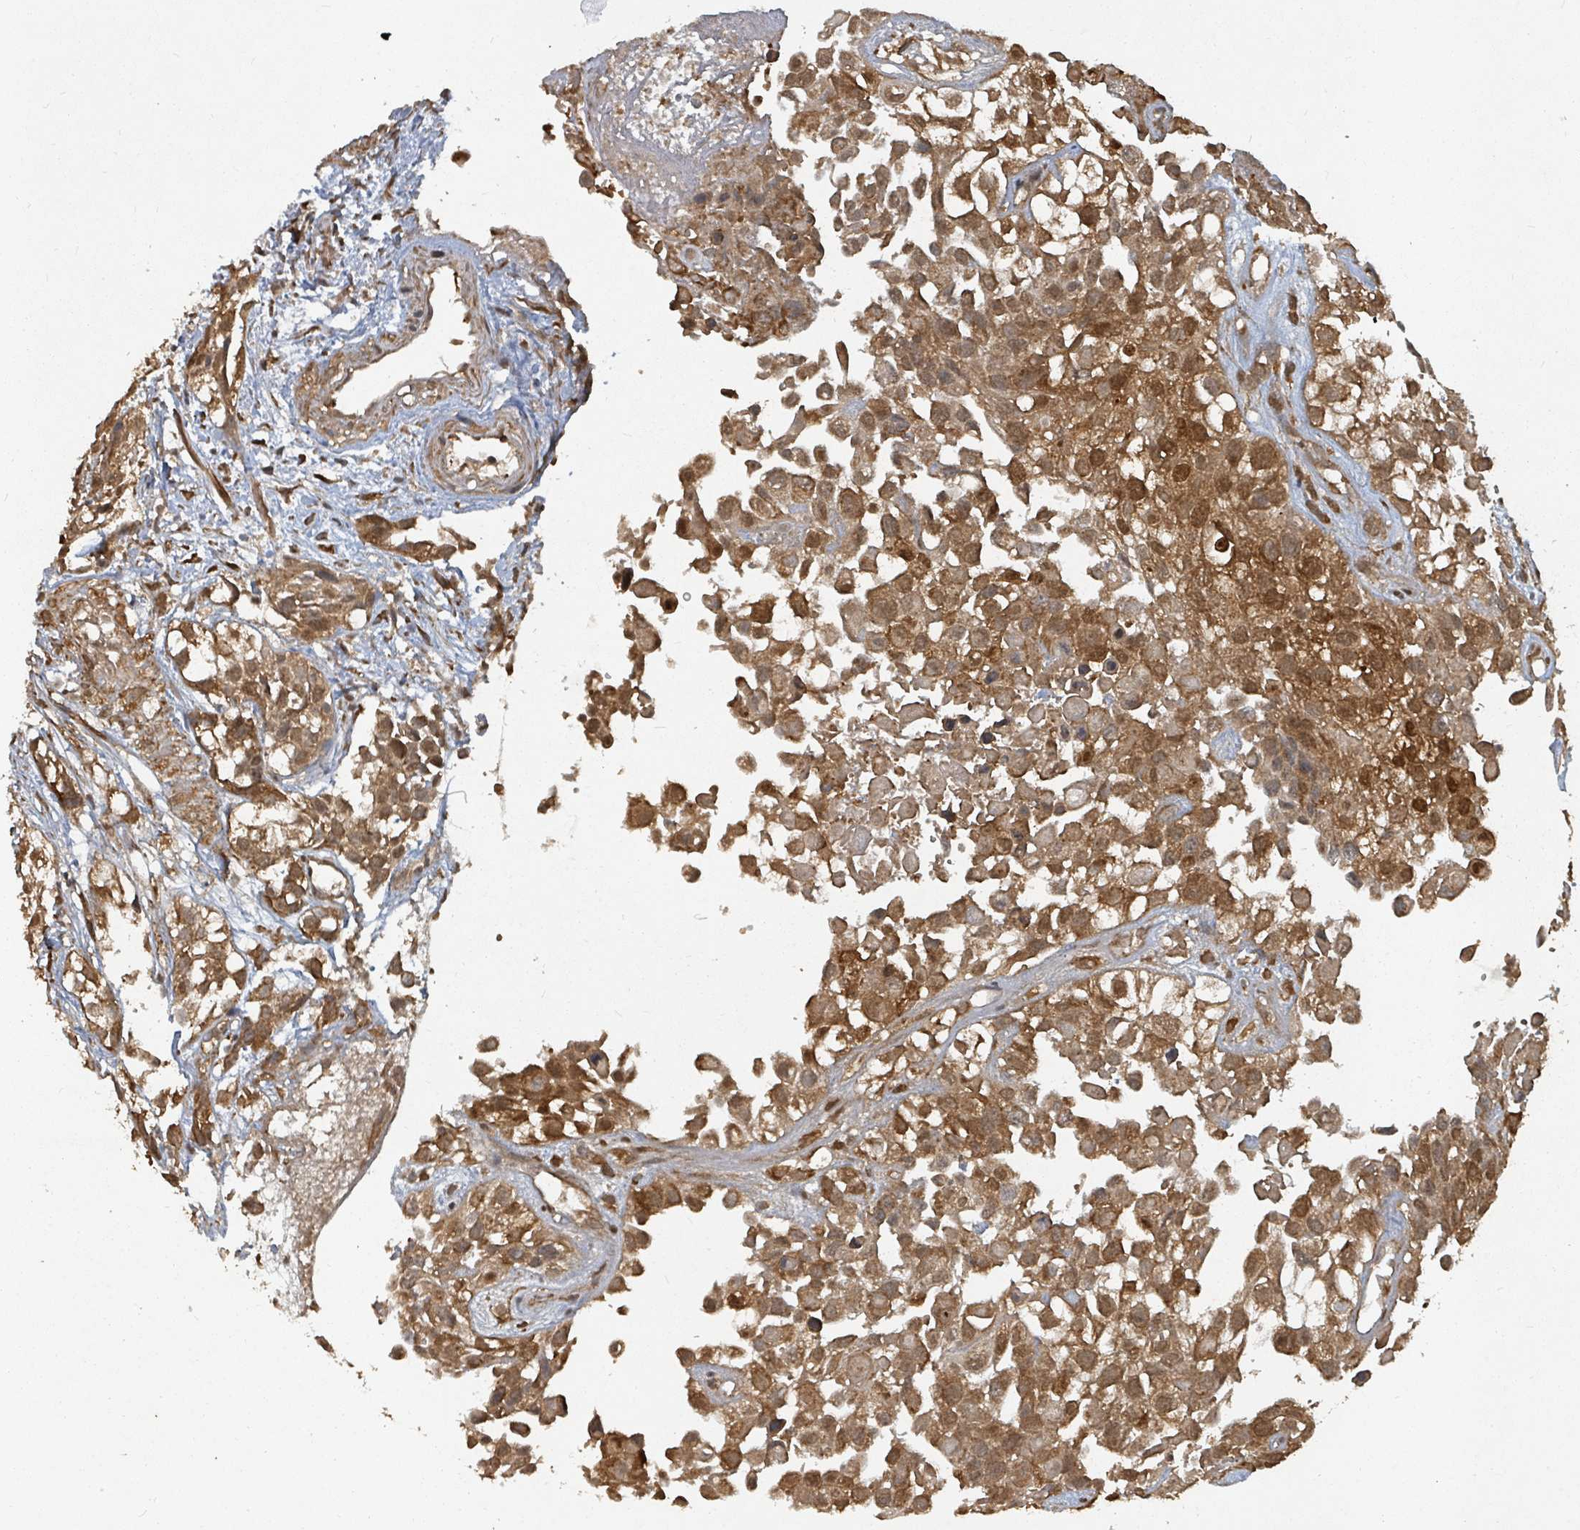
{"staining": {"intensity": "moderate", "quantity": ">75%", "location": "cytoplasmic/membranous,nuclear"}, "tissue": "urothelial cancer", "cell_type": "Tumor cells", "image_type": "cancer", "snomed": [{"axis": "morphology", "description": "Urothelial carcinoma, High grade"}, {"axis": "topography", "description": "Urinary bladder"}], "caption": "Immunohistochemical staining of human urothelial carcinoma (high-grade) demonstrates medium levels of moderate cytoplasmic/membranous and nuclear staining in approximately >75% of tumor cells. (brown staining indicates protein expression, while blue staining denotes nuclei).", "gene": "KDM4E", "patient": {"sex": "male", "age": 56}}